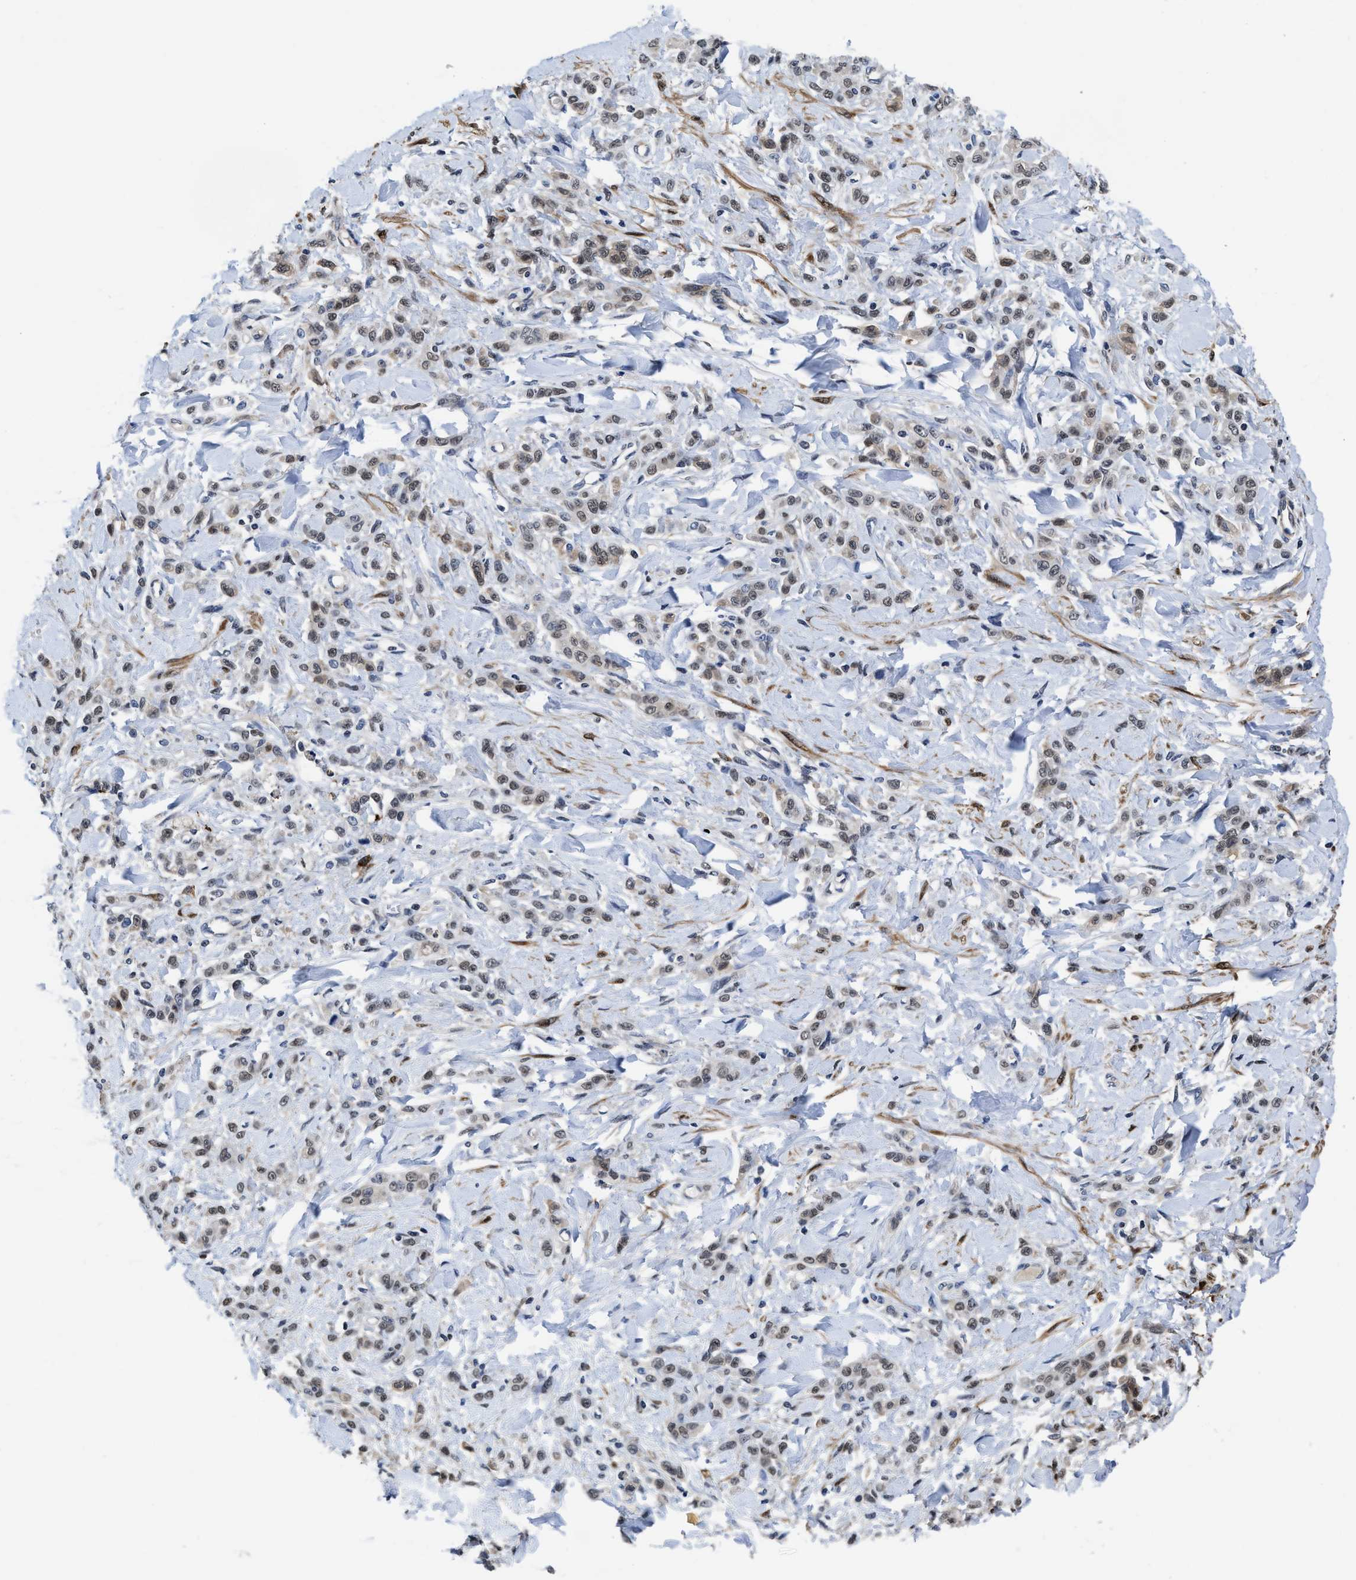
{"staining": {"intensity": "weak", "quantity": "25%-75%", "location": "nuclear"}, "tissue": "stomach cancer", "cell_type": "Tumor cells", "image_type": "cancer", "snomed": [{"axis": "morphology", "description": "Normal tissue, NOS"}, {"axis": "morphology", "description": "Adenocarcinoma, NOS"}, {"axis": "topography", "description": "Stomach"}], "caption": "Immunohistochemical staining of stomach adenocarcinoma reveals low levels of weak nuclear positivity in approximately 25%-75% of tumor cells.", "gene": "KIF12", "patient": {"sex": "male", "age": 82}}